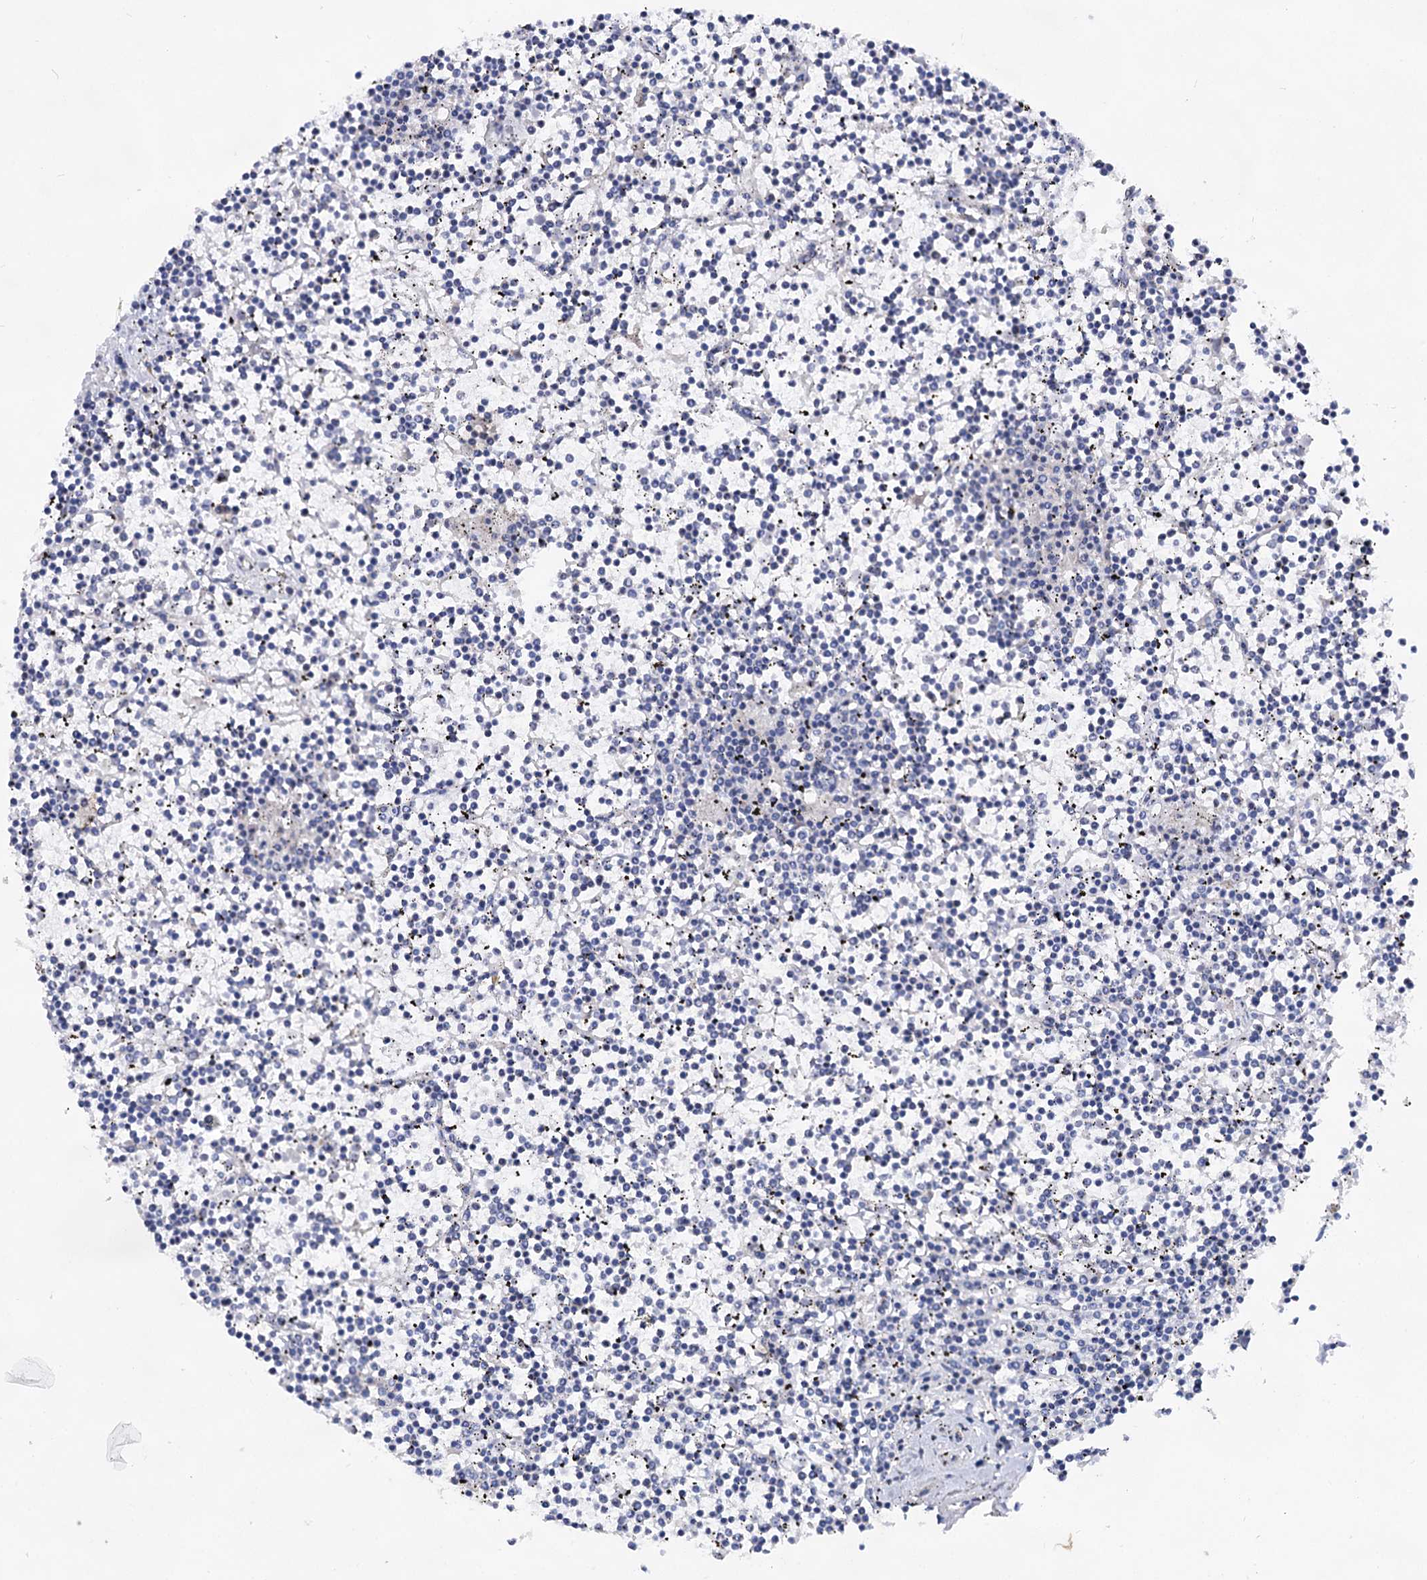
{"staining": {"intensity": "negative", "quantity": "none", "location": "none"}, "tissue": "lymphoma", "cell_type": "Tumor cells", "image_type": "cancer", "snomed": [{"axis": "morphology", "description": "Malignant lymphoma, non-Hodgkin's type, Low grade"}, {"axis": "topography", "description": "Spleen"}], "caption": "Tumor cells are negative for brown protein staining in low-grade malignant lymphoma, non-Hodgkin's type.", "gene": "ABLIM1", "patient": {"sex": "female", "age": 19}}